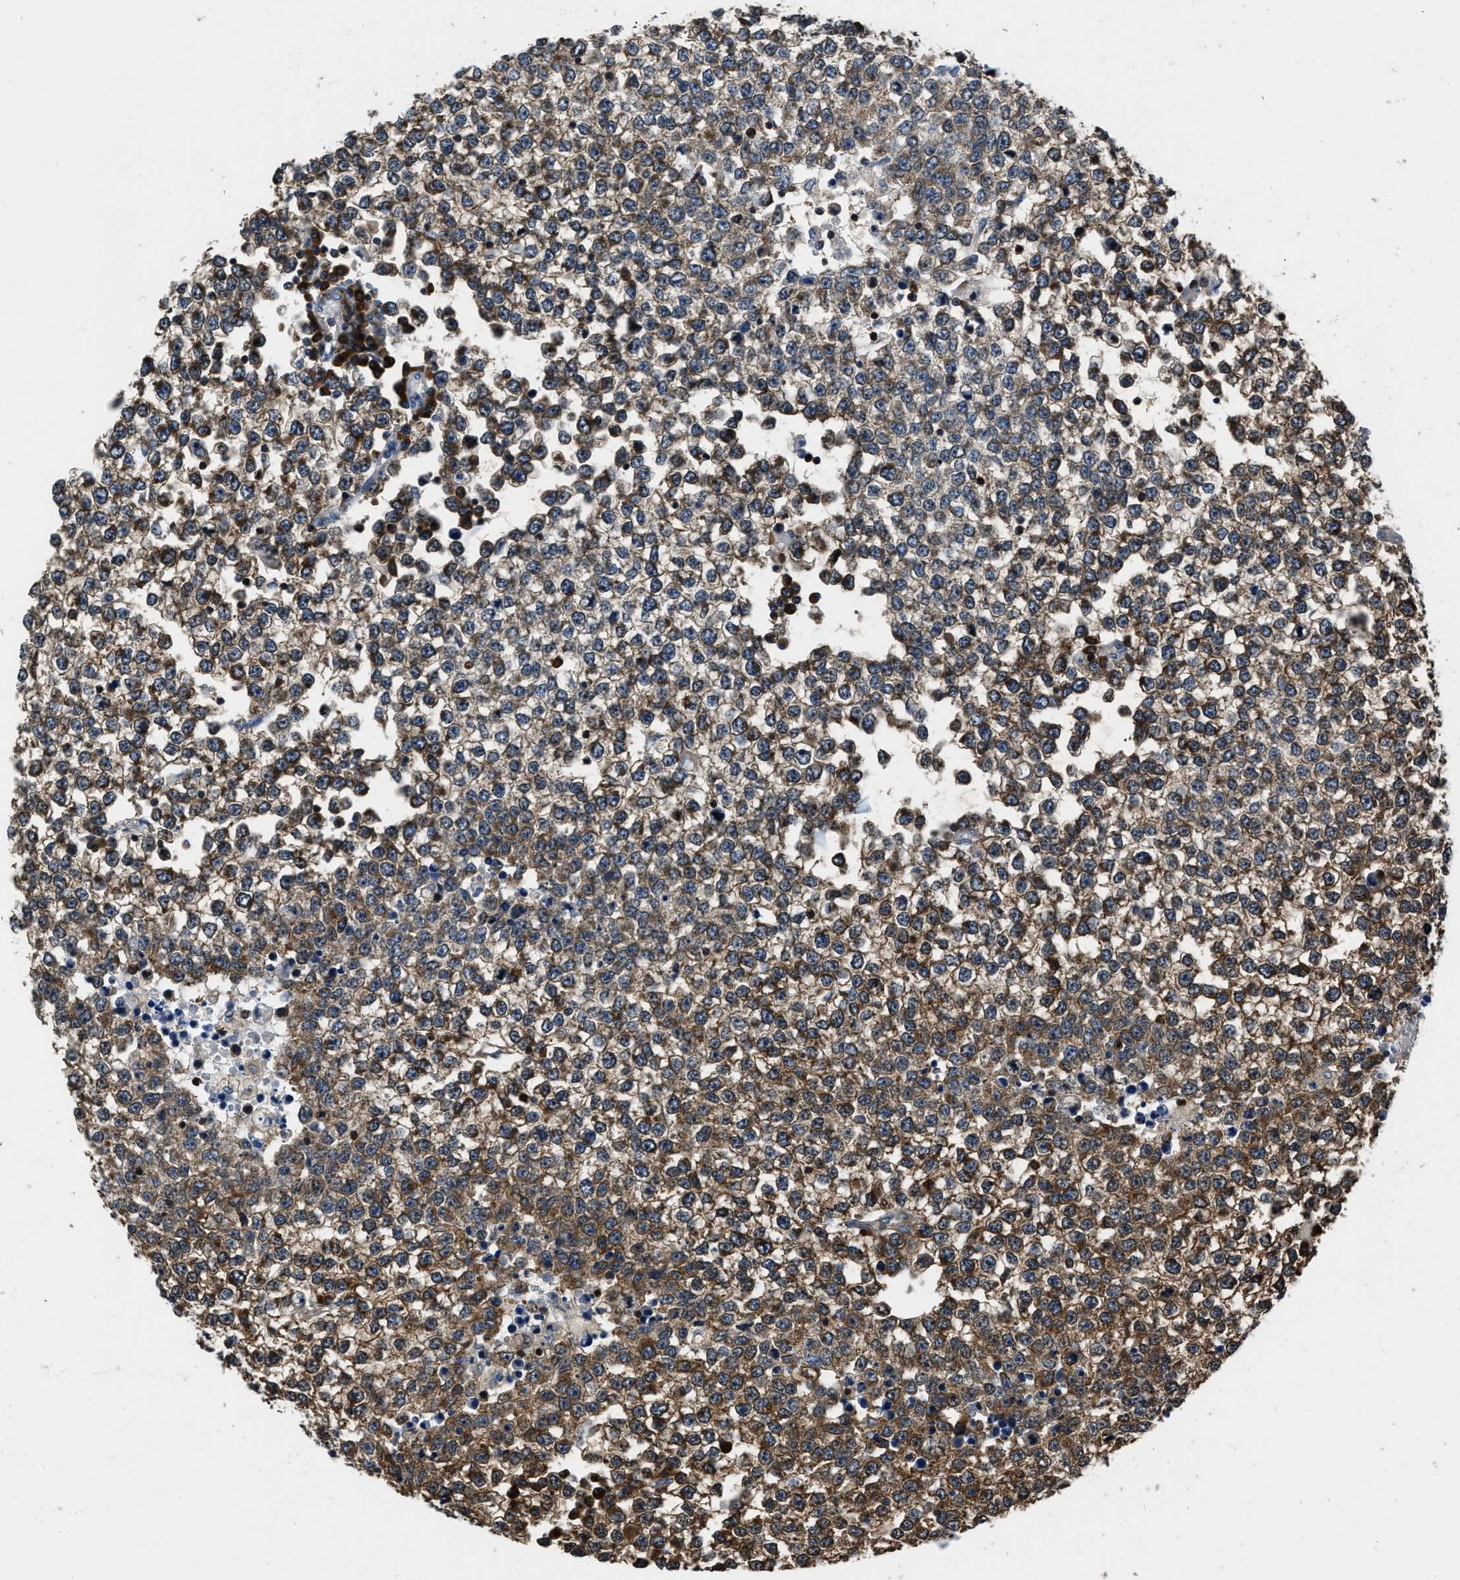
{"staining": {"intensity": "strong", "quantity": ">75%", "location": "cytoplasmic/membranous"}, "tissue": "testis cancer", "cell_type": "Tumor cells", "image_type": "cancer", "snomed": [{"axis": "morphology", "description": "Seminoma, NOS"}, {"axis": "topography", "description": "Testis"}], "caption": "Testis seminoma stained with a protein marker exhibits strong staining in tumor cells.", "gene": "YARS1", "patient": {"sex": "male", "age": 65}}